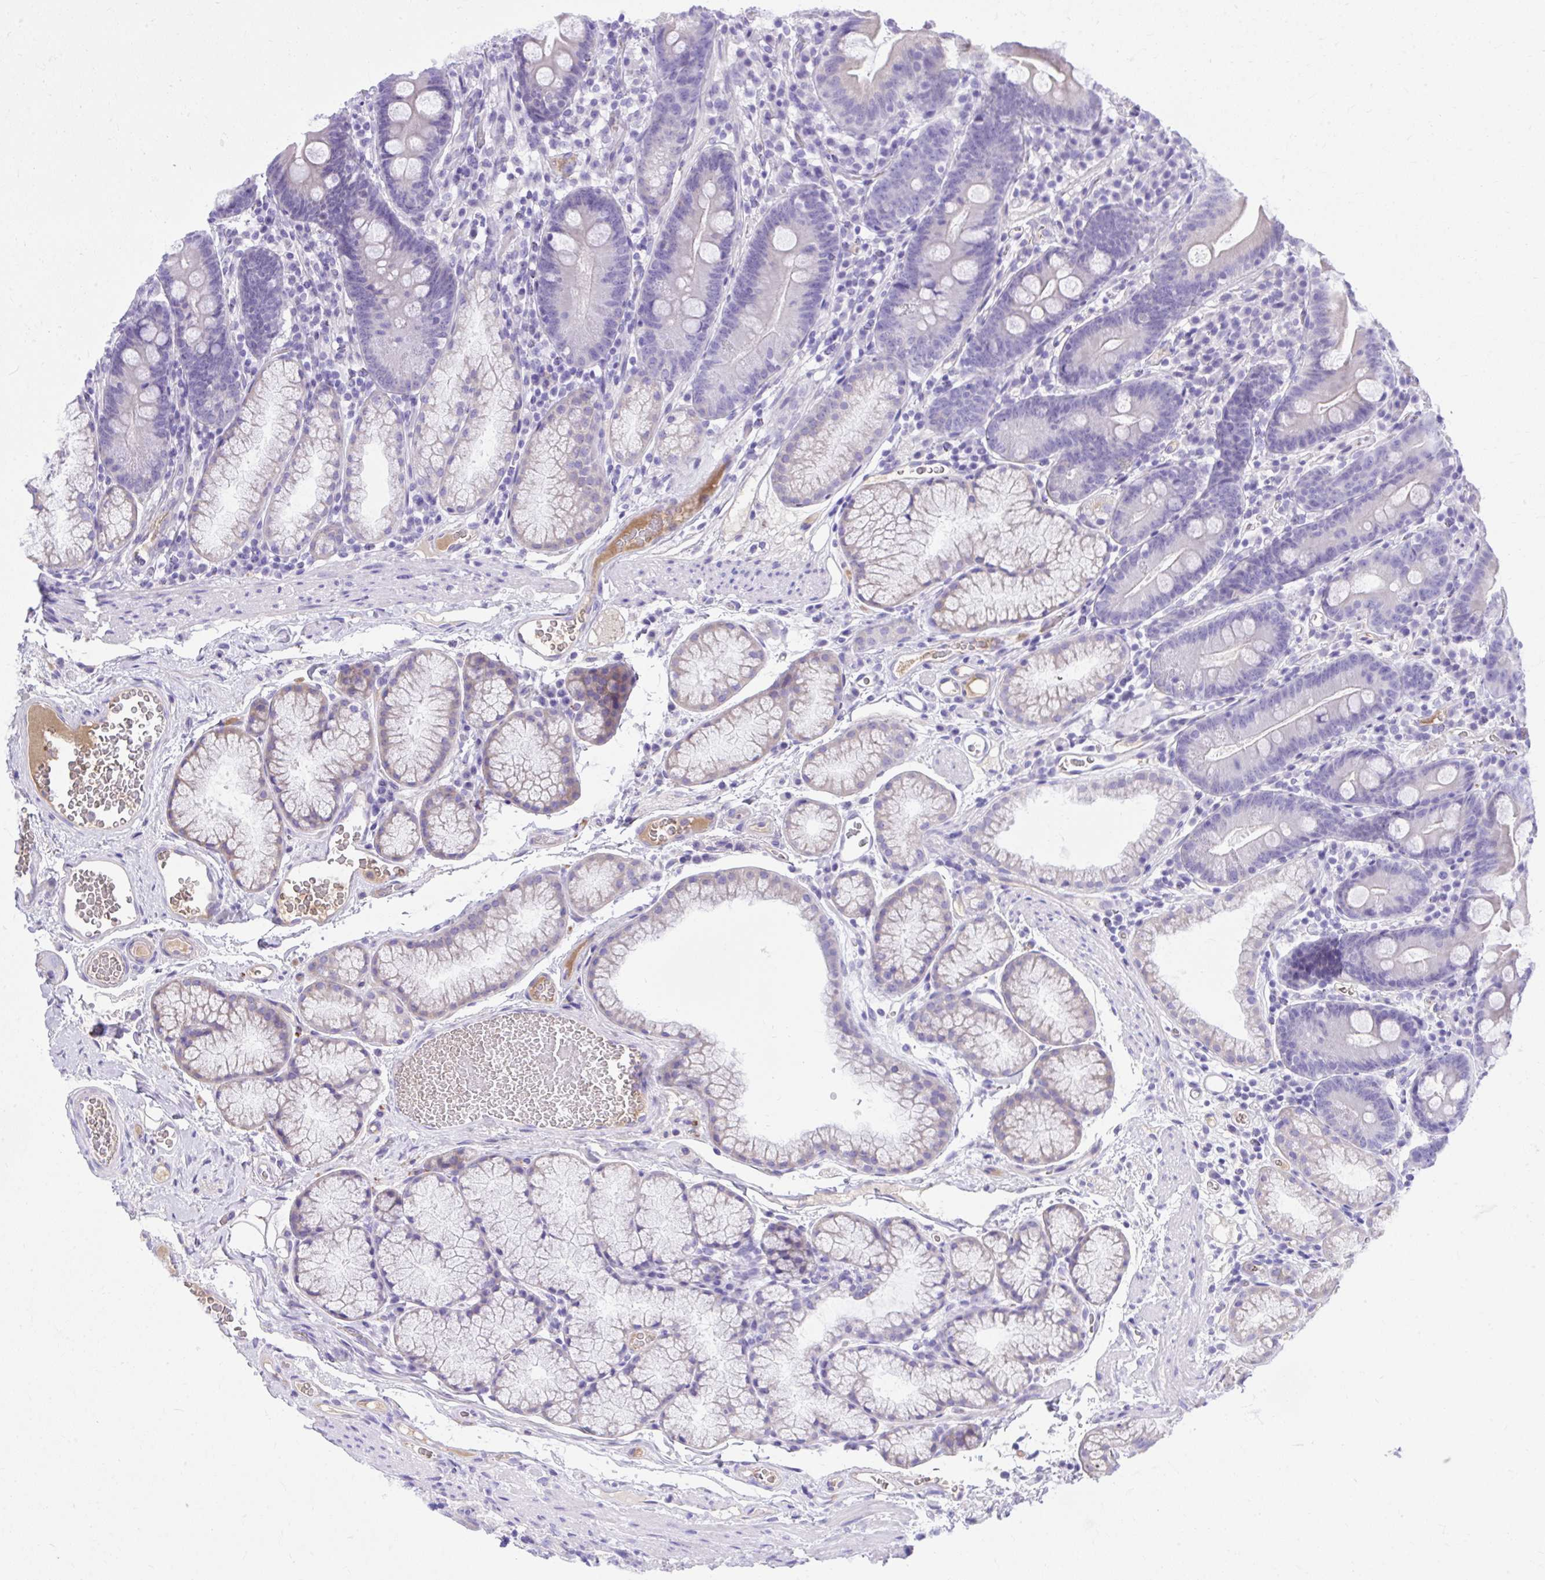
{"staining": {"intensity": "negative", "quantity": "none", "location": "none"}, "tissue": "duodenum", "cell_type": "Glandular cells", "image_type": "normal", "snomed": [{"axis": "morphology", "description": "Normal tissue, NOS"}, {"axis": "topography", "description": "Duodenum"}], "caption": "There is no significant expression in glandular cells of duodenum. (DAB (3,3'-diaminobenzidine) immunohistochemistry (IHC) visualized using brightfield microscopy, high magnification).", "gene": "HRG", "patient": {"sex": "female", "age": 67}}